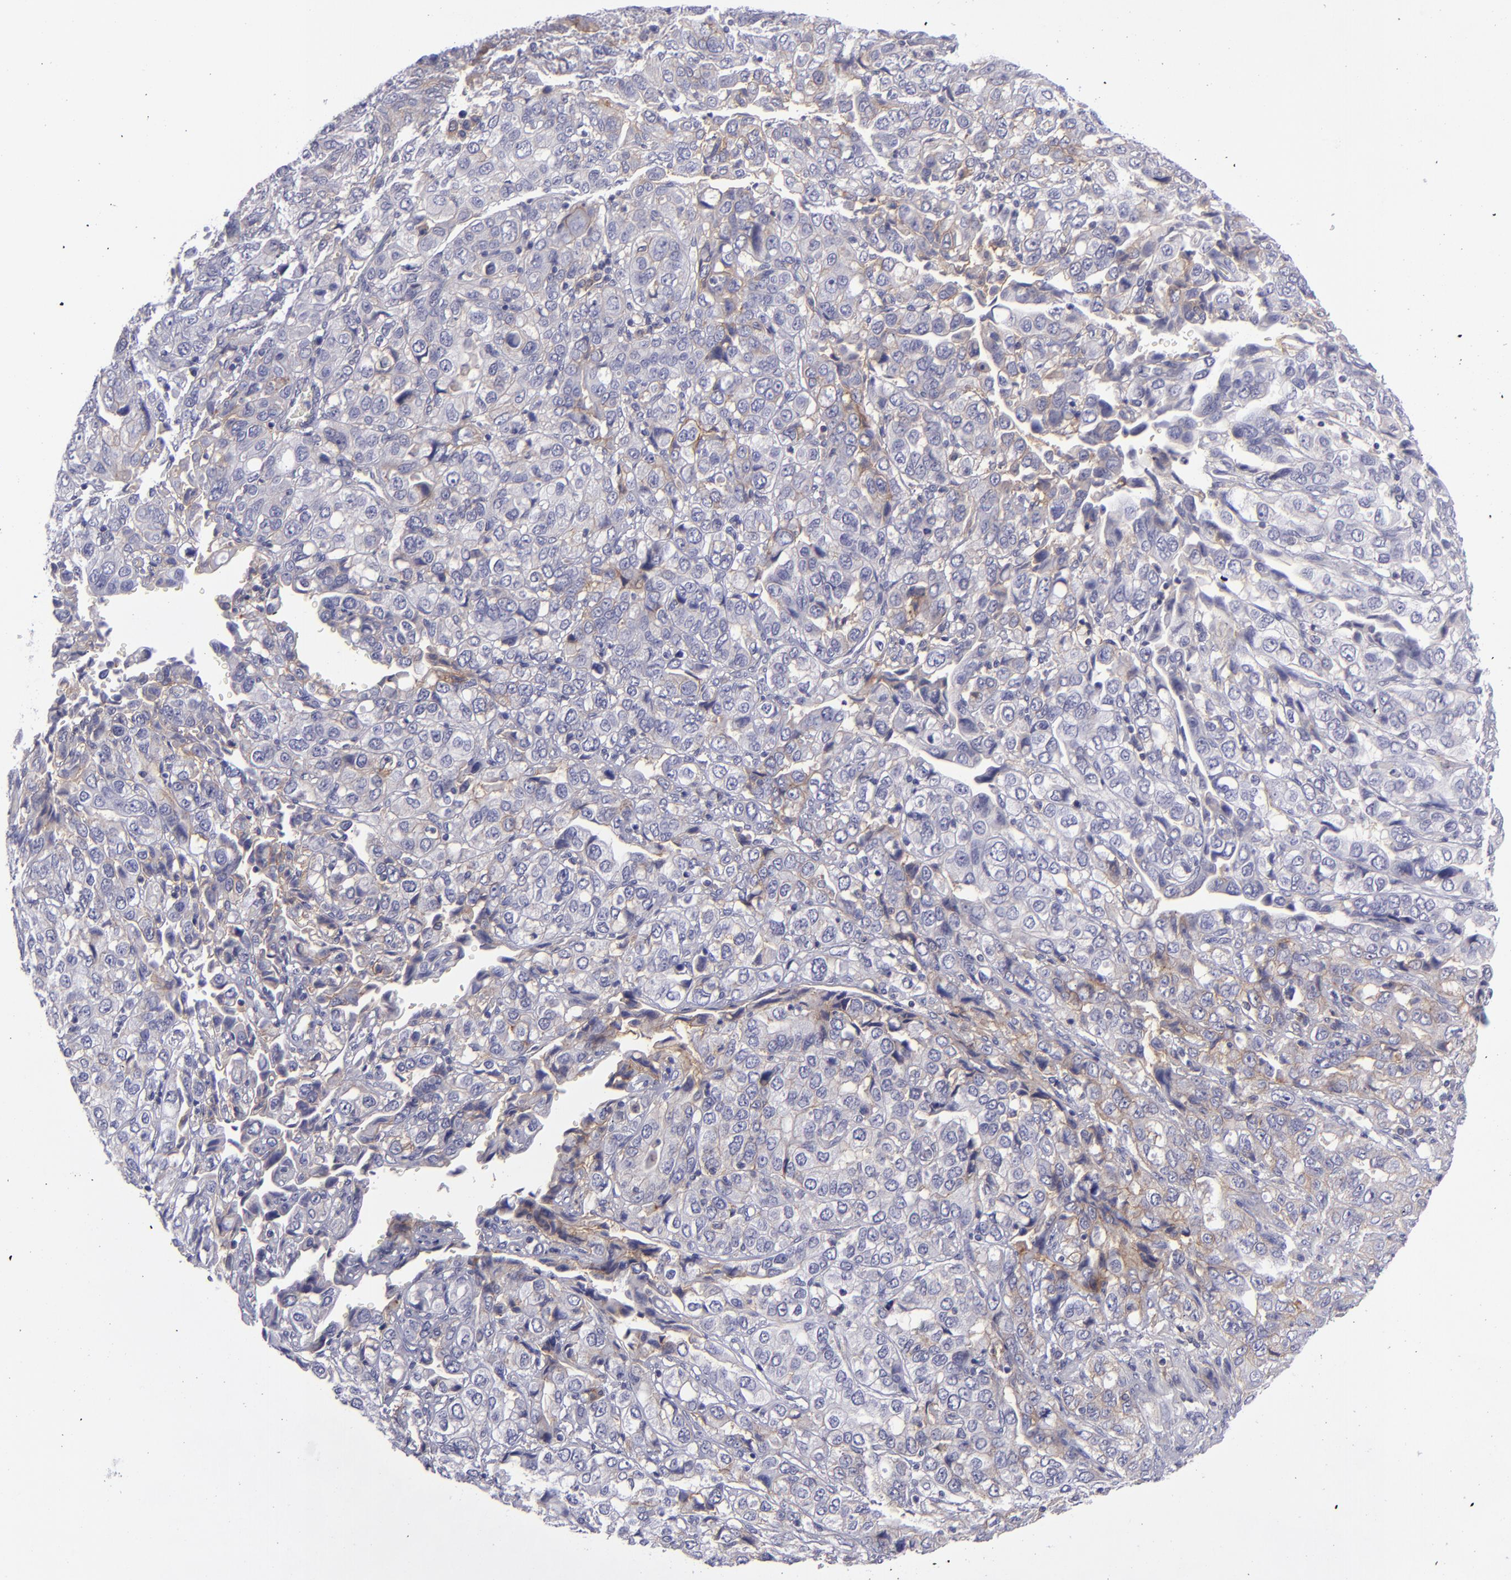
{"staining": {"intensity": "moderate", "quantity": "<25%", "location": "cytoplasmic/membranous"}, "tissue": "stomach cancer", "cell_type": "Tumor cells", "image_type": "cancer", "snomed": [{"axis": "morphology", "description": "Adenocarcinoma, NOS"}, {"axis": "topography", "description": "Stomach, upper"}], "caption": "Protein staining of stomach adenocarcinoma tissue reveals moderate cytoplasmic/membranous positivity in about <25% of tumor cells.", "gene": "BSG", "patient": {"sex": "male", "age": 76}}